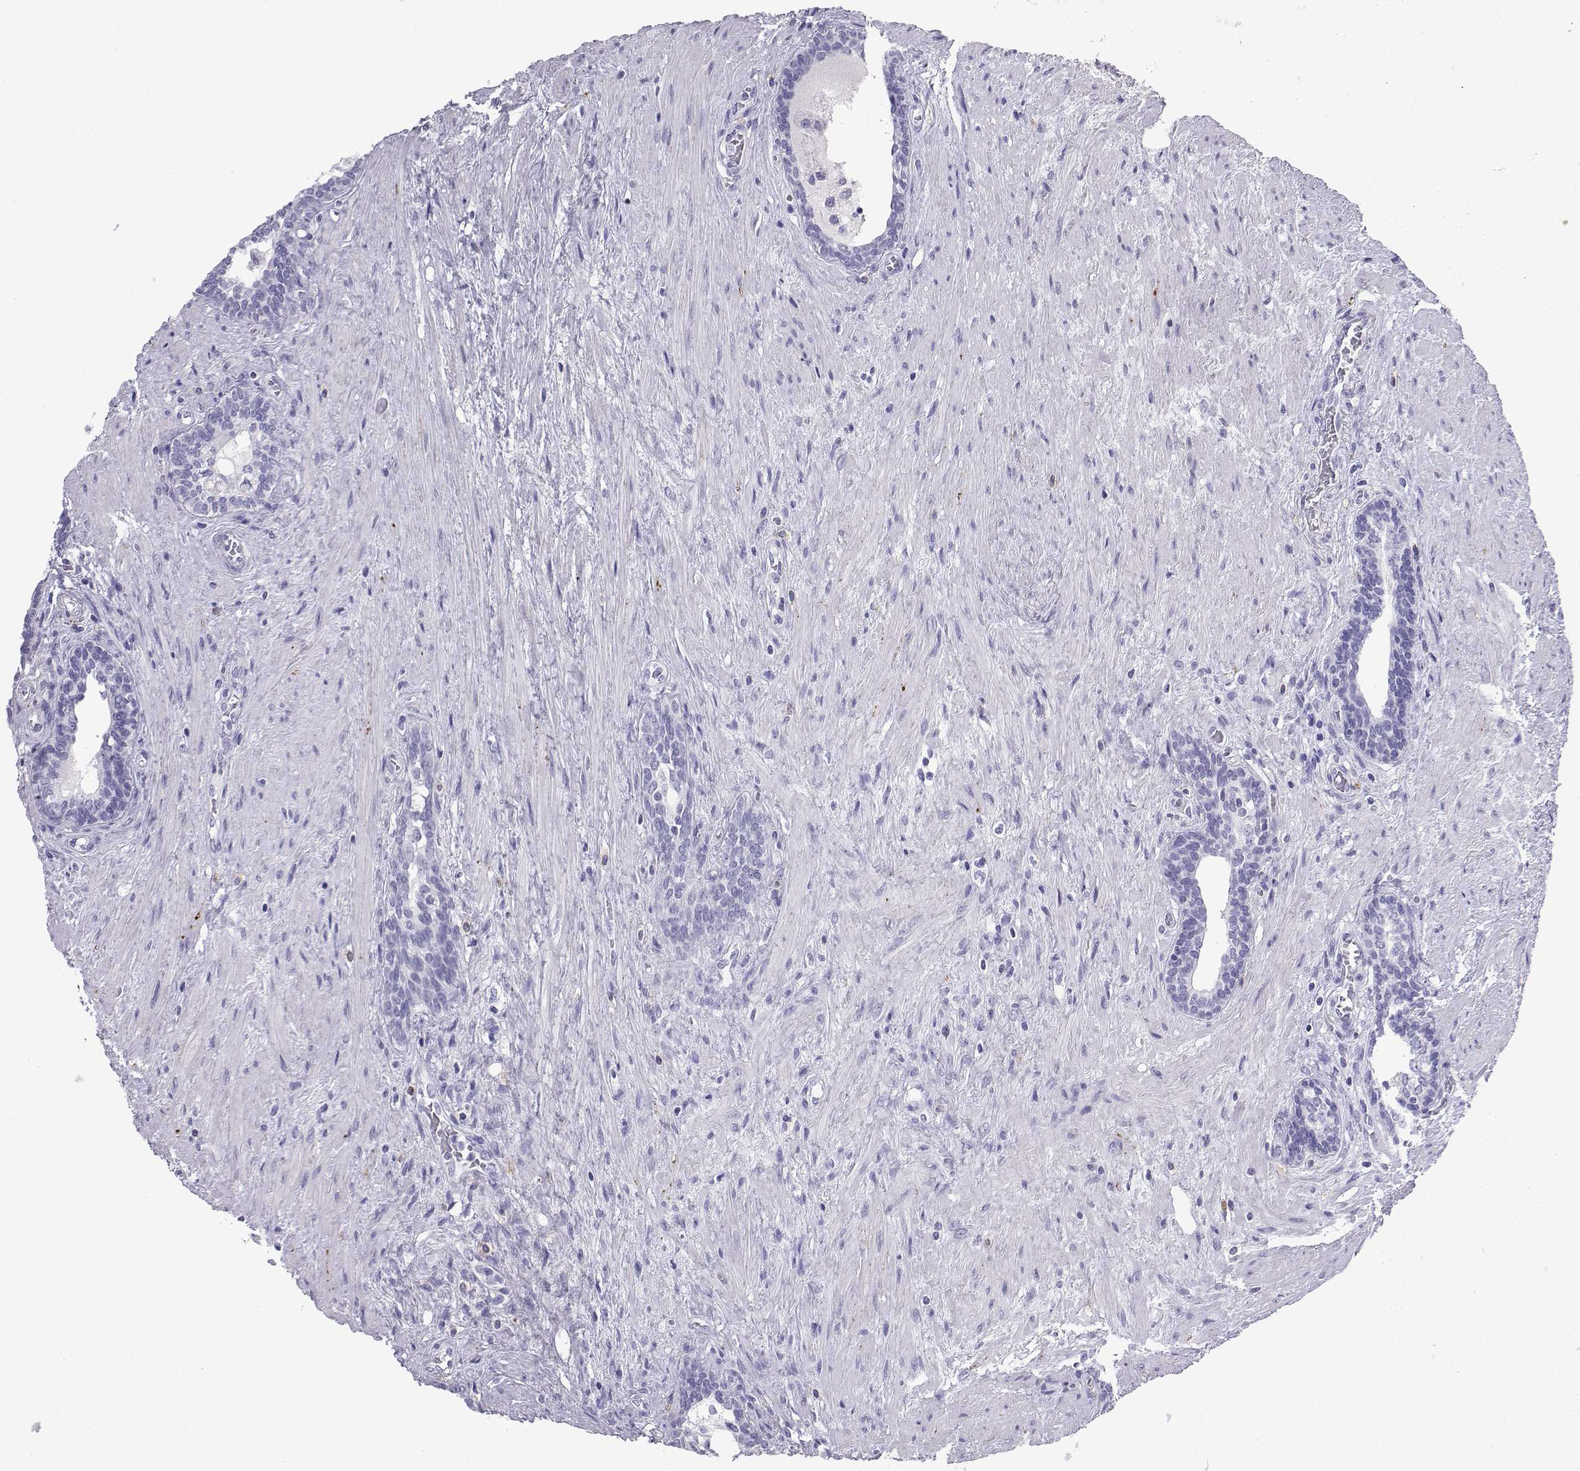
{"staining": {"intensity": "negative", "quantity": "none", "location": "none"}, "tissue": "prostate cancer", "cell_type": "Tumor cells", "image_type": "cancer", "snomed": [{"axis": "morphology", "description": "Adenocarcinoma, NOS"}, {"axis": "morphology", "description": "Adenocarcinoma, High grade"}, {"axis": "topography", "description": "Prostate"}], "caption": "An image of prostate cancer stained for a protein shows no brown staining in tumor cells. (Stains: DAB IHC with hematoxylin counter stain, Microscopy: brightfield microscopy at high magnification).", "gene": "SLC18A2", "patient": {"sex": "male", "age": 61}}